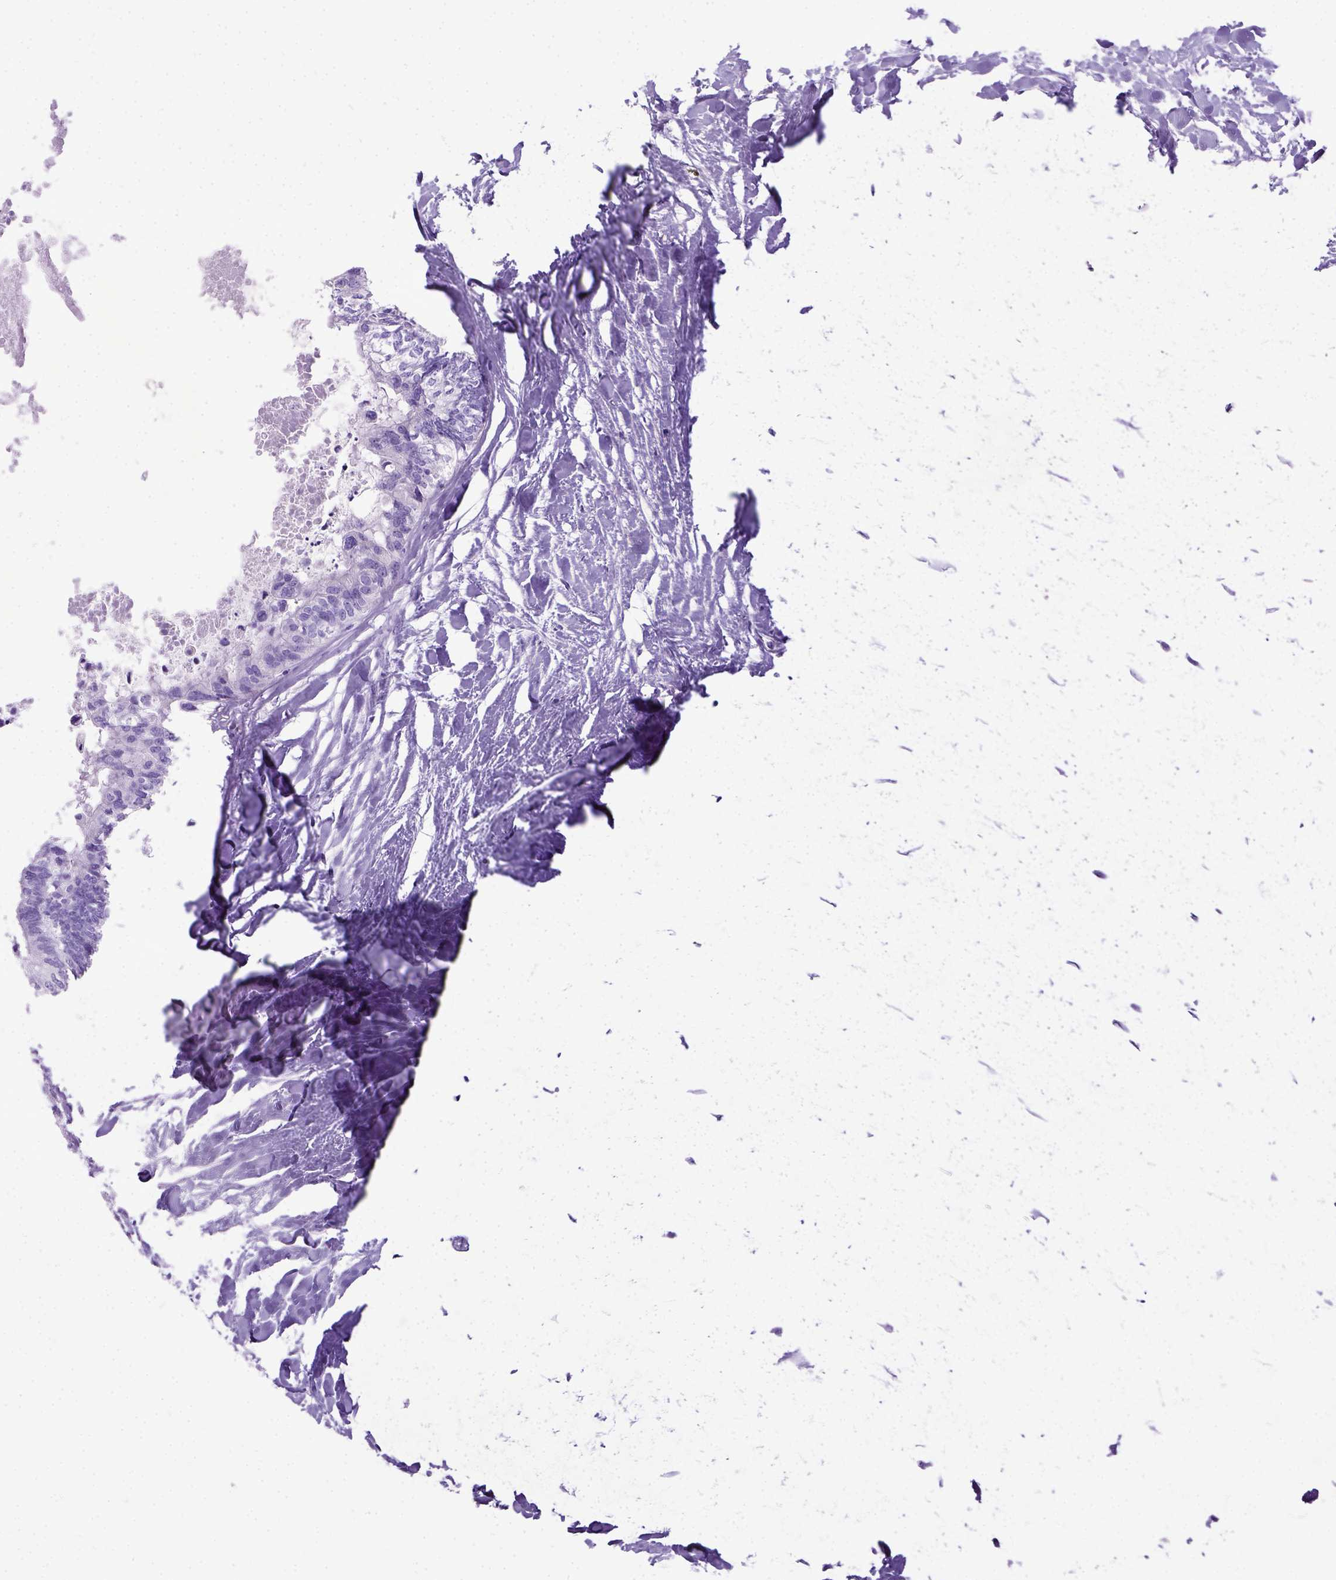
{"staining": {"intensity": "negative", "quantity": "none", "location": "none"}, "tissue": "colorectal cancer", "cell_type": "Tumor cells", "image_type": "cancer", "snomed": [{"axis": "morphology", "description": "Adenocarcinoma, NOS"}, {"axis": "topography", "description": "Colon"}, {"axis": "topography", "description": "Rectum"}], "caption": "An IHC histopathology image of colorectal adenocarcinoma is shown. There is no staining in tumor cells of colorectal adenocarcinoma.", "gene": "IGF2", "patient": {"sex": "male", "age": 57}}